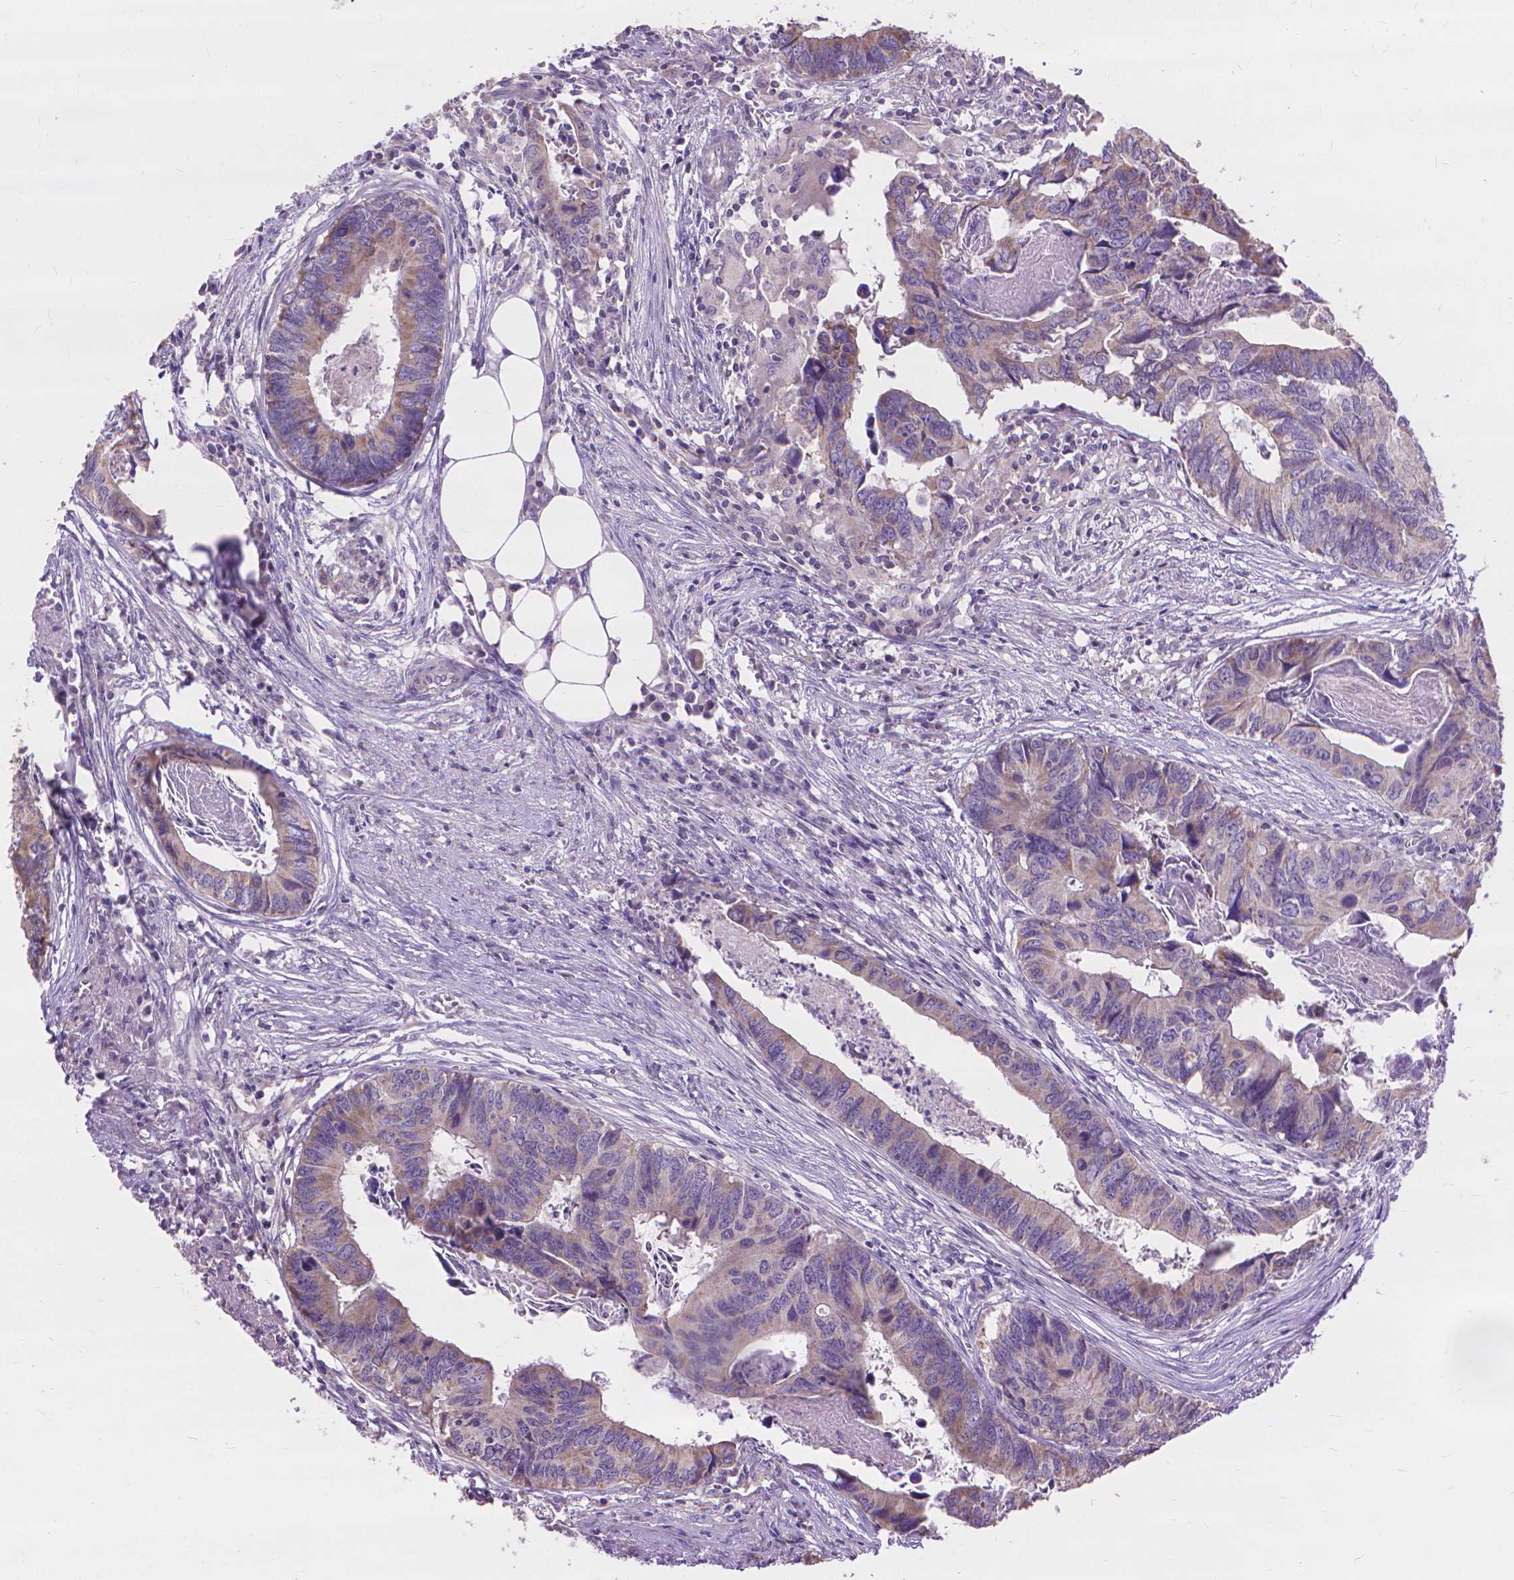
{"staining": {"intensity": "weak", "quantity": "25%-75%", "location": "cytoplasmic/membranous"}, "tissue": "colorectal cancer", "cell_type": "Tumor cells", "image_type": "cancer", "snomed": [{"axis": "morphology", "description": "Adenocarcinoma, NOS"}, {"axis": "topography", "description": "Colon"}], "caption": "Tumor cells exhibit low levels of weak cytoplasmic/membranous expression in approximately 25%-75% of cells in colorectal cancer (adenocarcinoma). The staining was performed using DAB (3,3'-diaminobenzidine) to visualize the protein expression in brown, while the nuclei were stained in blue with hematoxylin (Magnification: 20x).", "gene": "SYN1", "patient": {"sex": "female", "age": 82}}